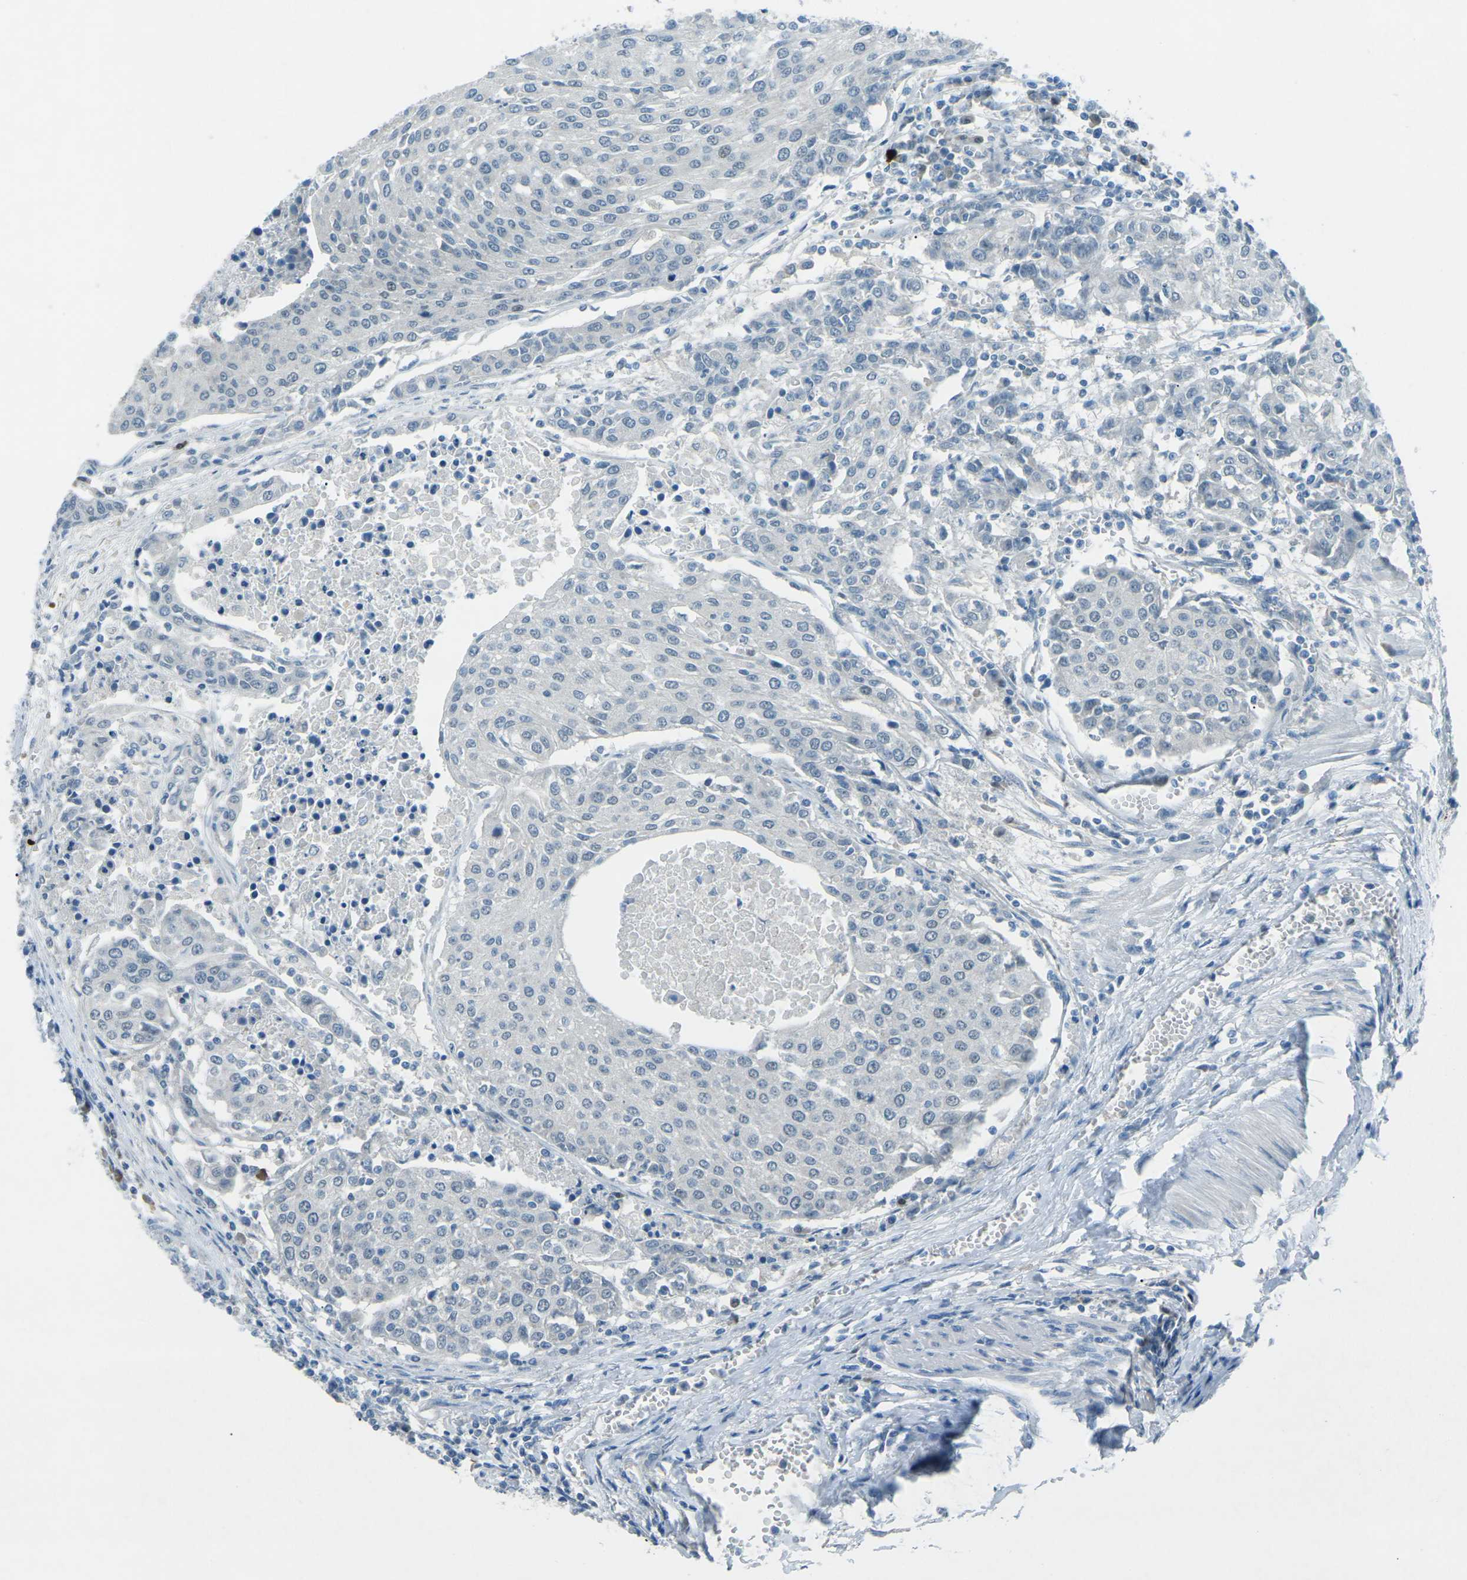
{"staining": {"intensity": "negative", "quantity": "none", "location": "none"}, "tissue": "urothelial cancer", "cell_type": "Tumor cells", "image_type": "cancer", "snomed": [{"axis": "morphology", "description": "Urothelial carcinoma, High grade"}, {"axis": "topography", "description": "Urinary bladder"}], "caption": "Immunohistochemistry image of urothelial cancer stained for a protein (brown), which exhibits no staining in tumor cells.", "gene": "PRKCA", "patient": {"sex": "female", "age": 85}}